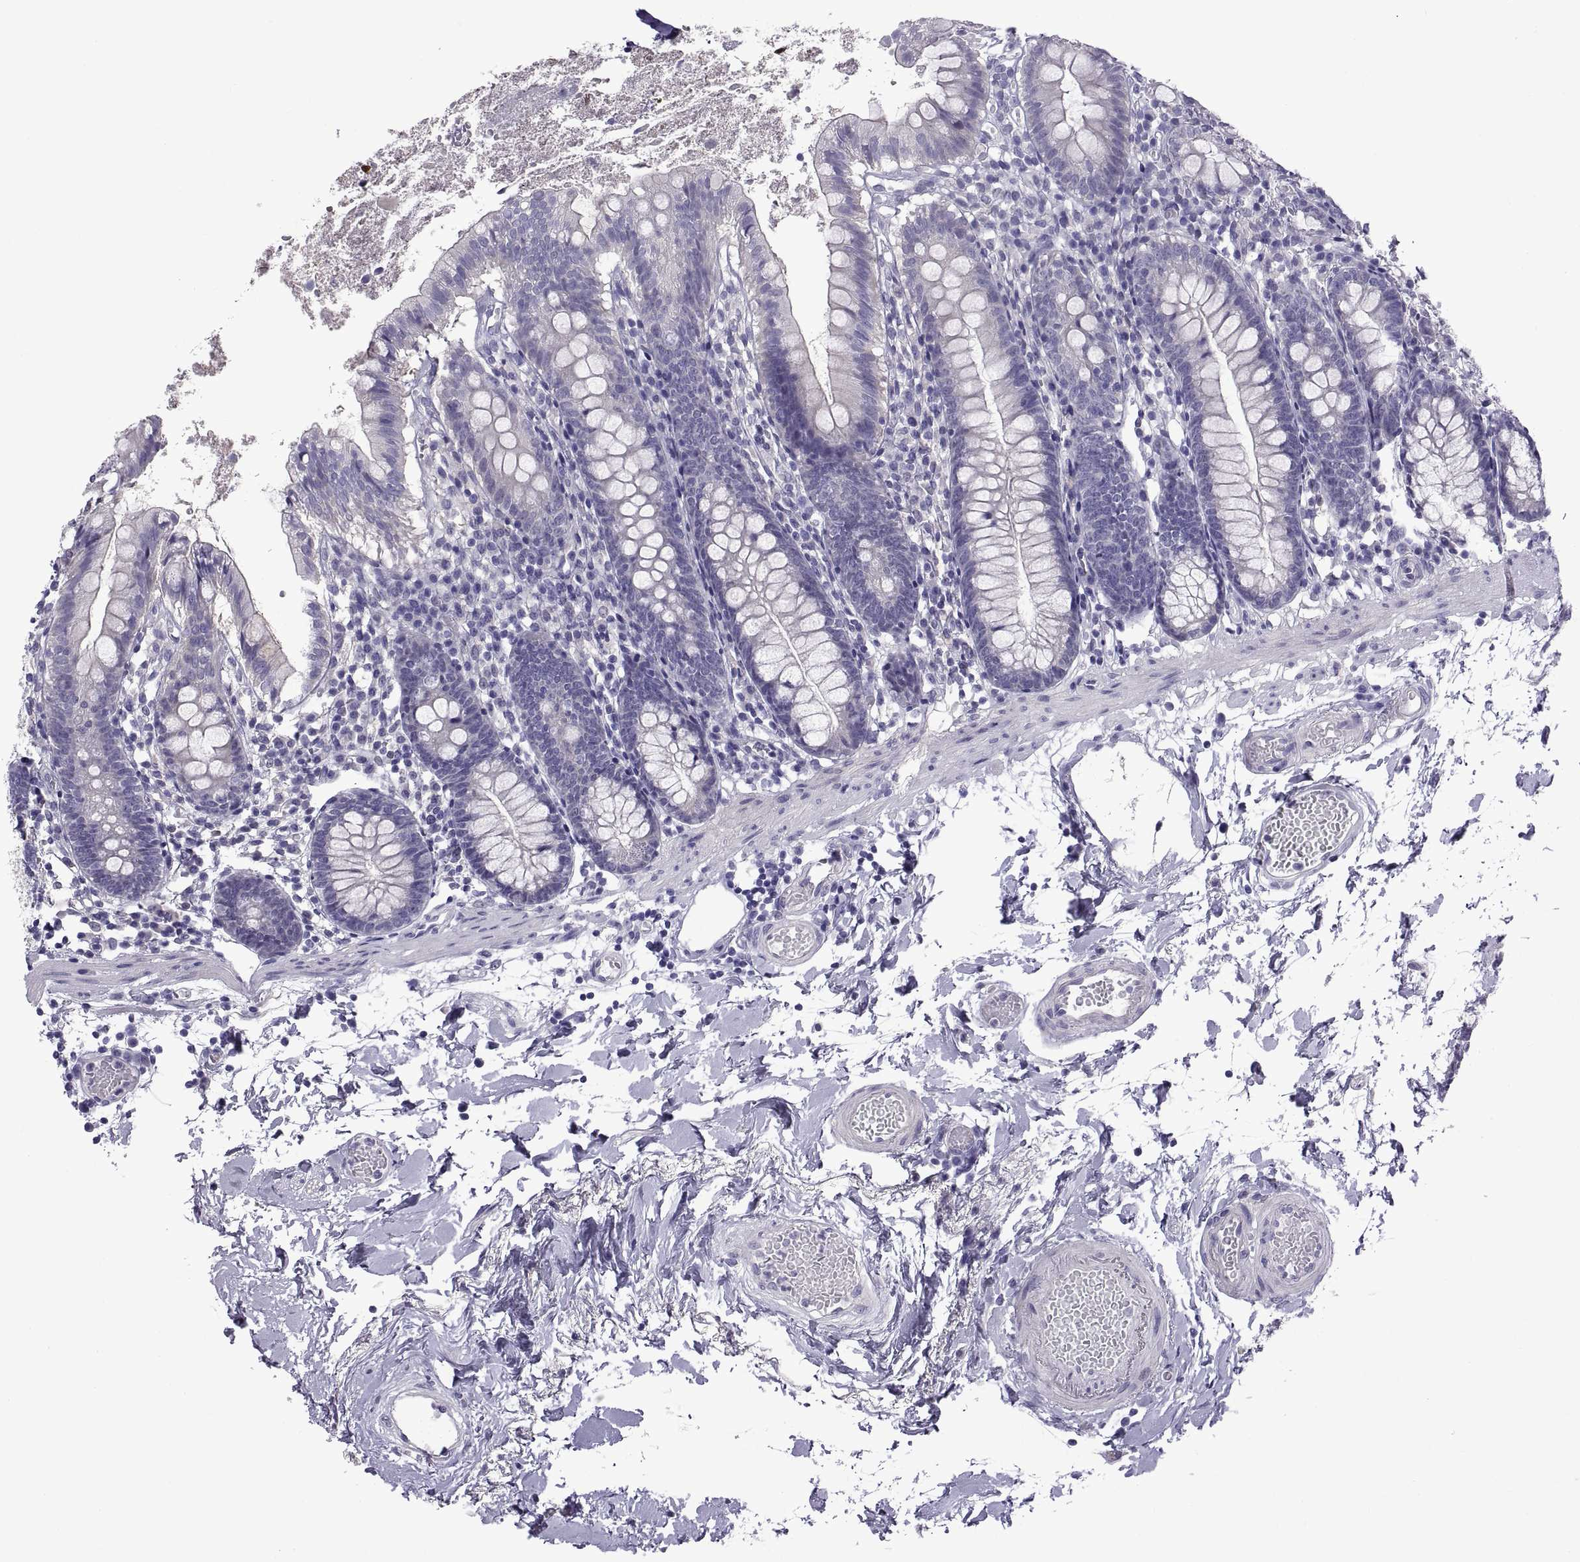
{"staining": {"intensity": "negative", "quantity": "none", "location": "none"}, "tissue": "small intestine", "cell_type": "Glandular cells", "image_type": "normal", "snomed": [{"axis": "morphology", "description": "Normal tissue, NOS"}, {"axis": "topography", "description": "Small intestine"}], "caption": "Micrograph shows no protein positivity in glandular cells of unremarkable small intestine.", "gene": "SPDYE10", "patient": {"sex": "female", "age": 90}}